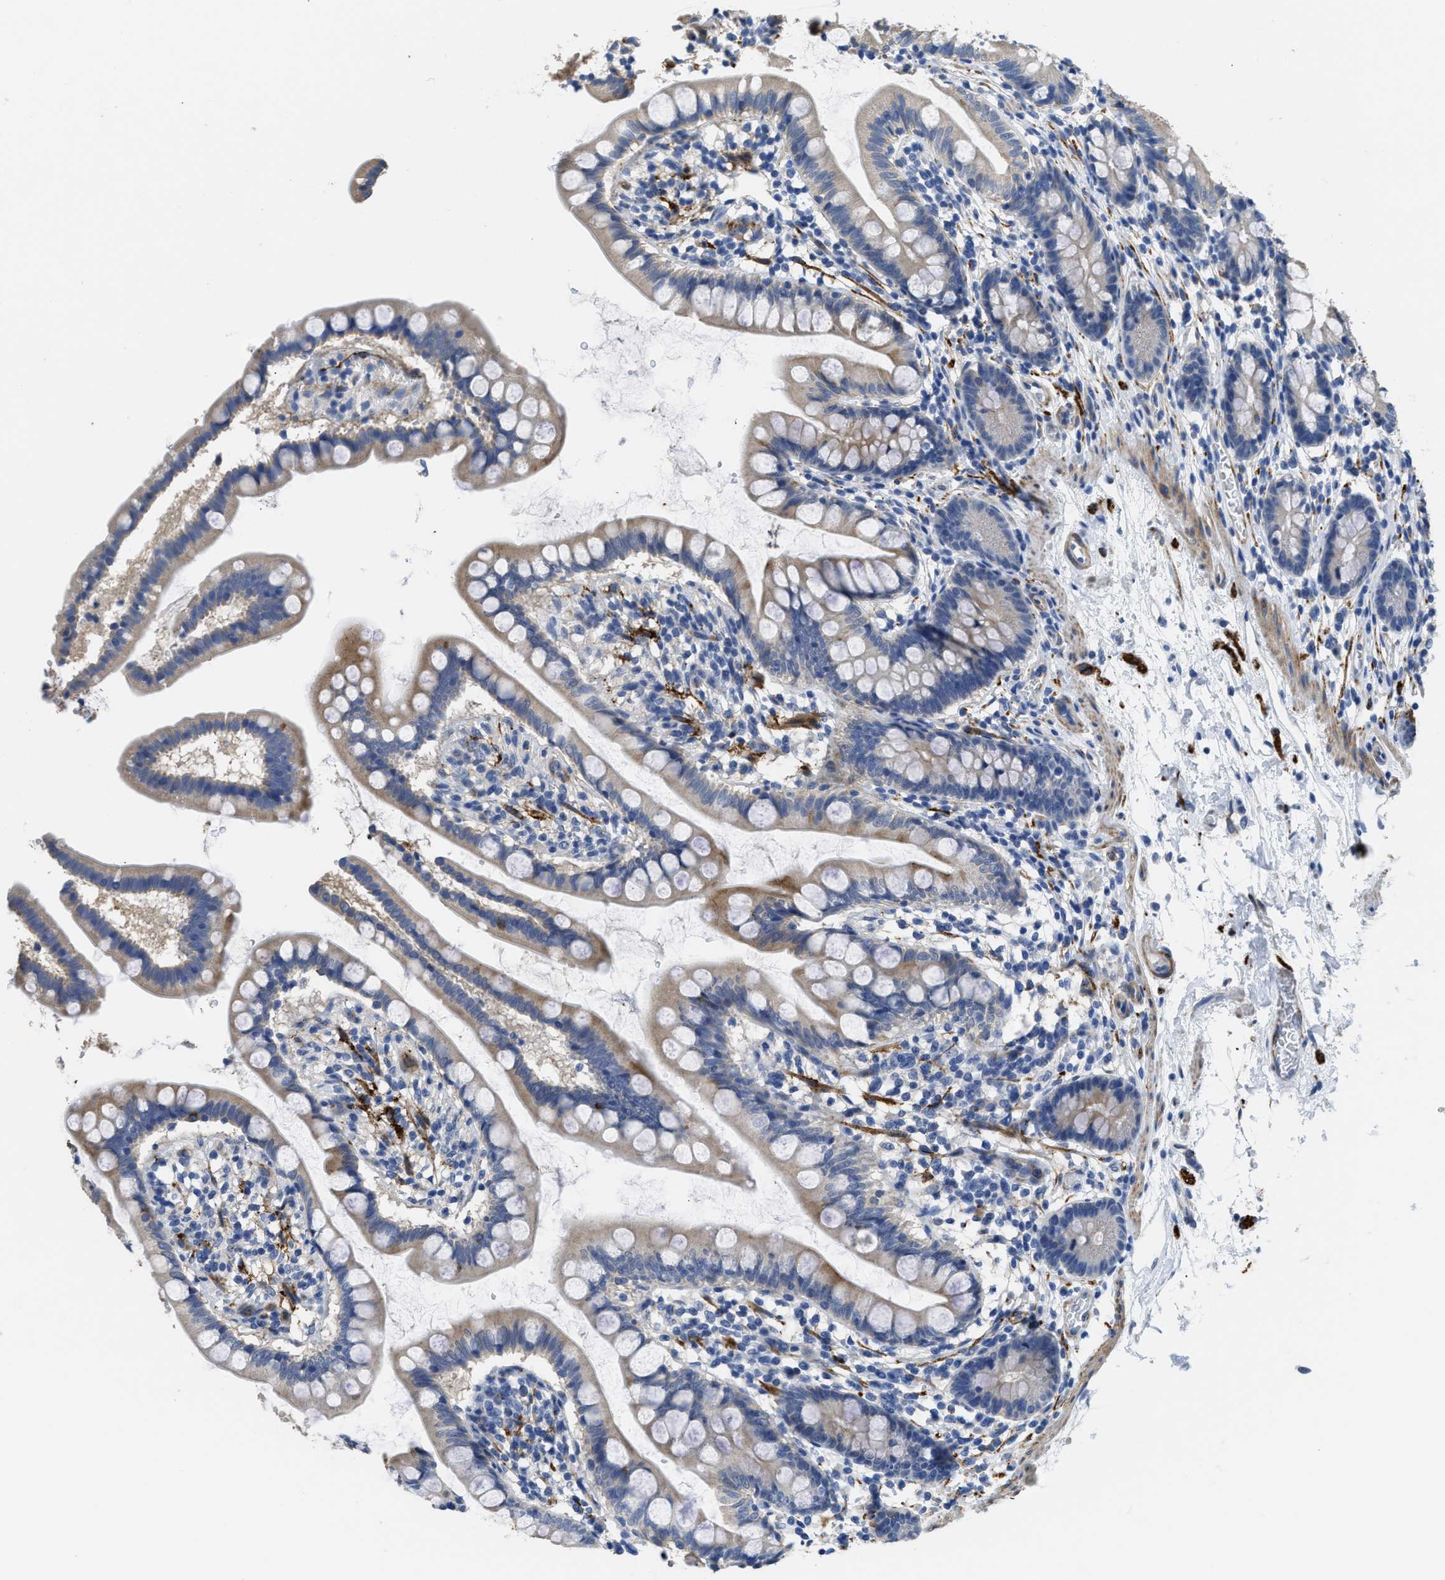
{"staining": {"intensity": "weak", "quantity": "<25%", "location": "cytoplasmic/membranous"}, "tissue": "small intestine", "cell_type": "Glandular cells", "image_type": "normal", "snomed": [{"axis": "morphology", "description": "Normal tissue, NOS"}, {"axis": "topography", "description": "Small intestine"}], "caption": "Glandular cells show no significant expression in normal small intestine. The staining was performed using DAB to visualize the protein expression in brown, while the nuclei were stained in blue with hematoxylin (Magnification: 20x).", "gene": "ZSWIM5", "patient": {"sex": "female", "age": 84}}